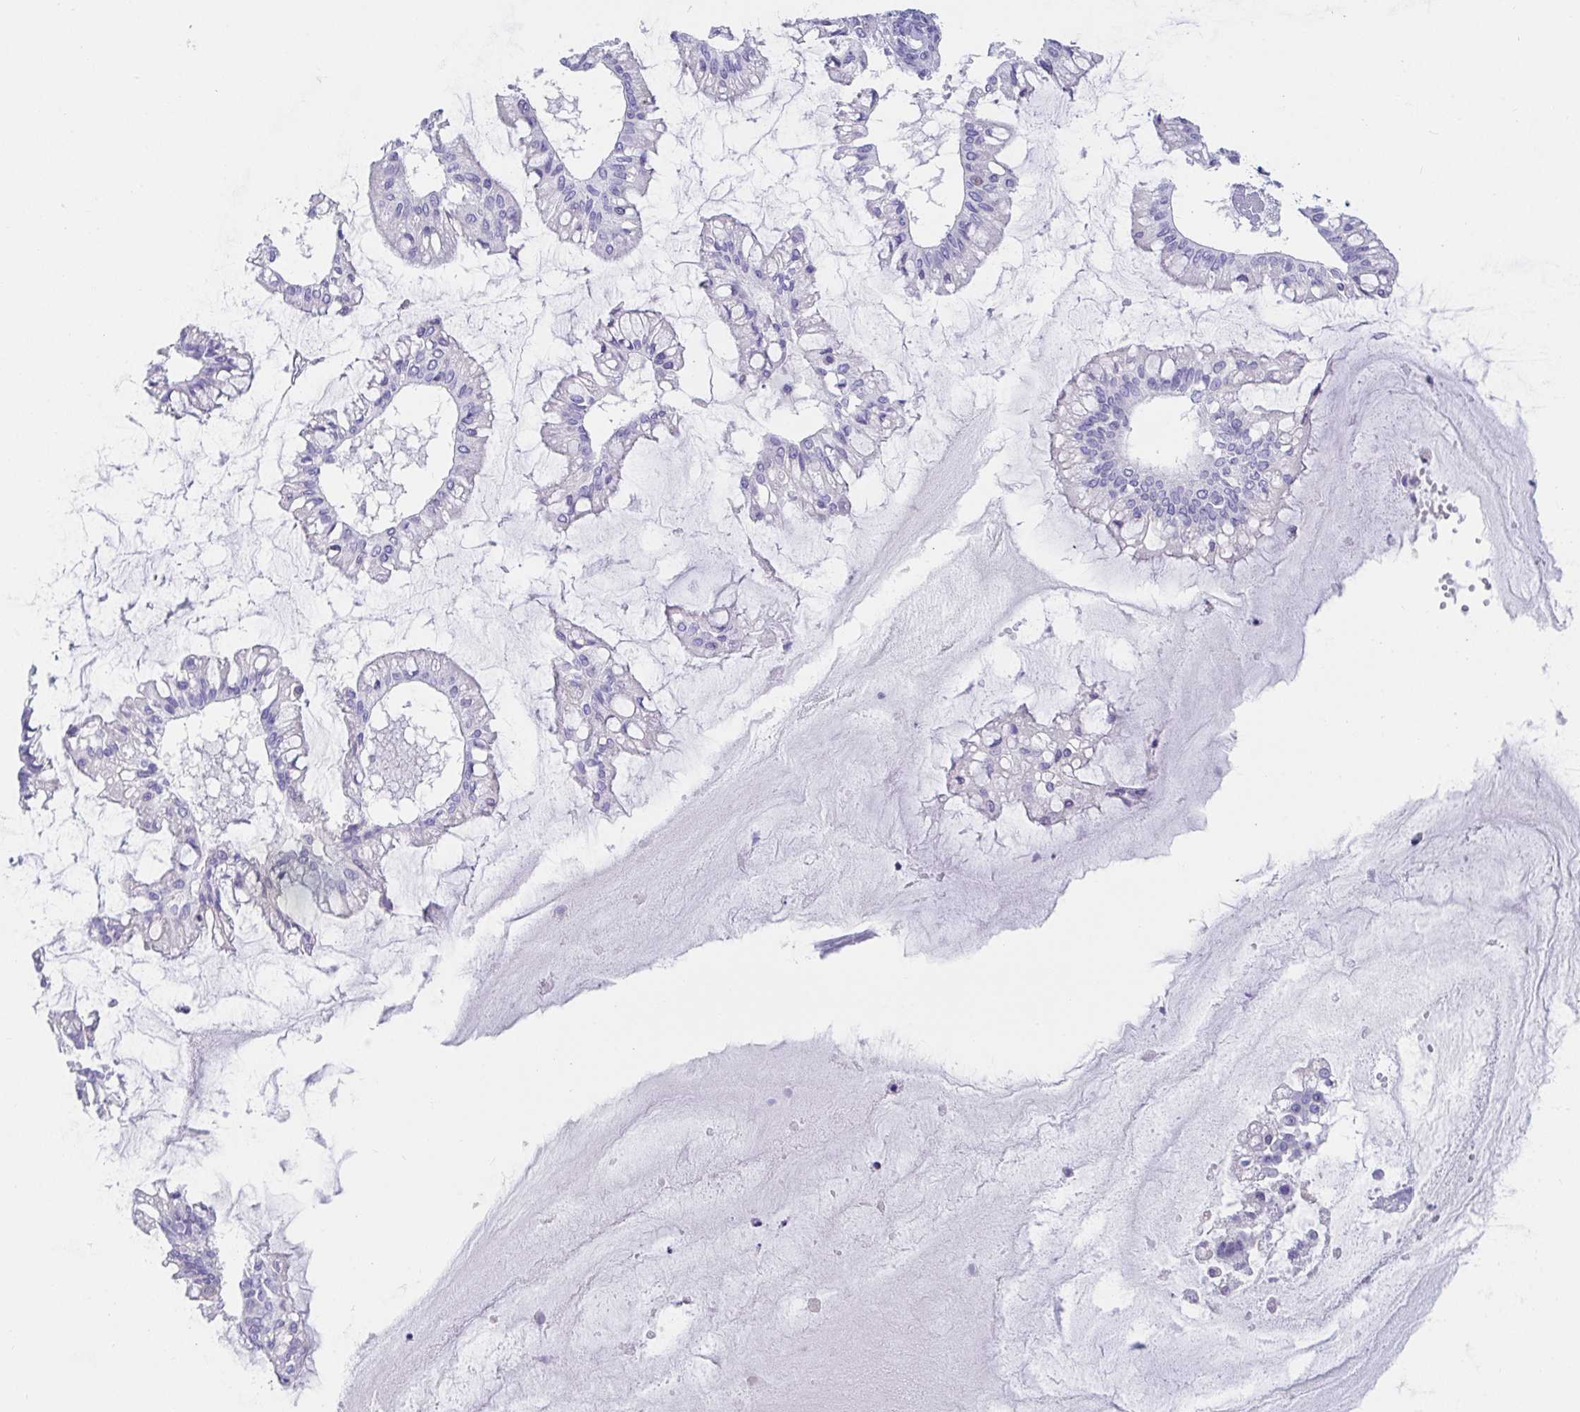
{"staining": {"intensity": "negative", "quantity": "none", "location": "none"}, "tissue": "ovarian cancer", "cell_type": "Tumor cells", "image_type": "cancer", "snomed": [{"axis": "morphology", "description": "Cystadenocarcinoma, mucinous, NOS"}, {"axis": "topography", "description": "Ovary"}], "caption": "Immunohistochemistry (IHC) of human ovarian cancer displays no expression in tumor cells.", "gene": "C4orf17", "patient": {"sex": "female", "age": 73}}